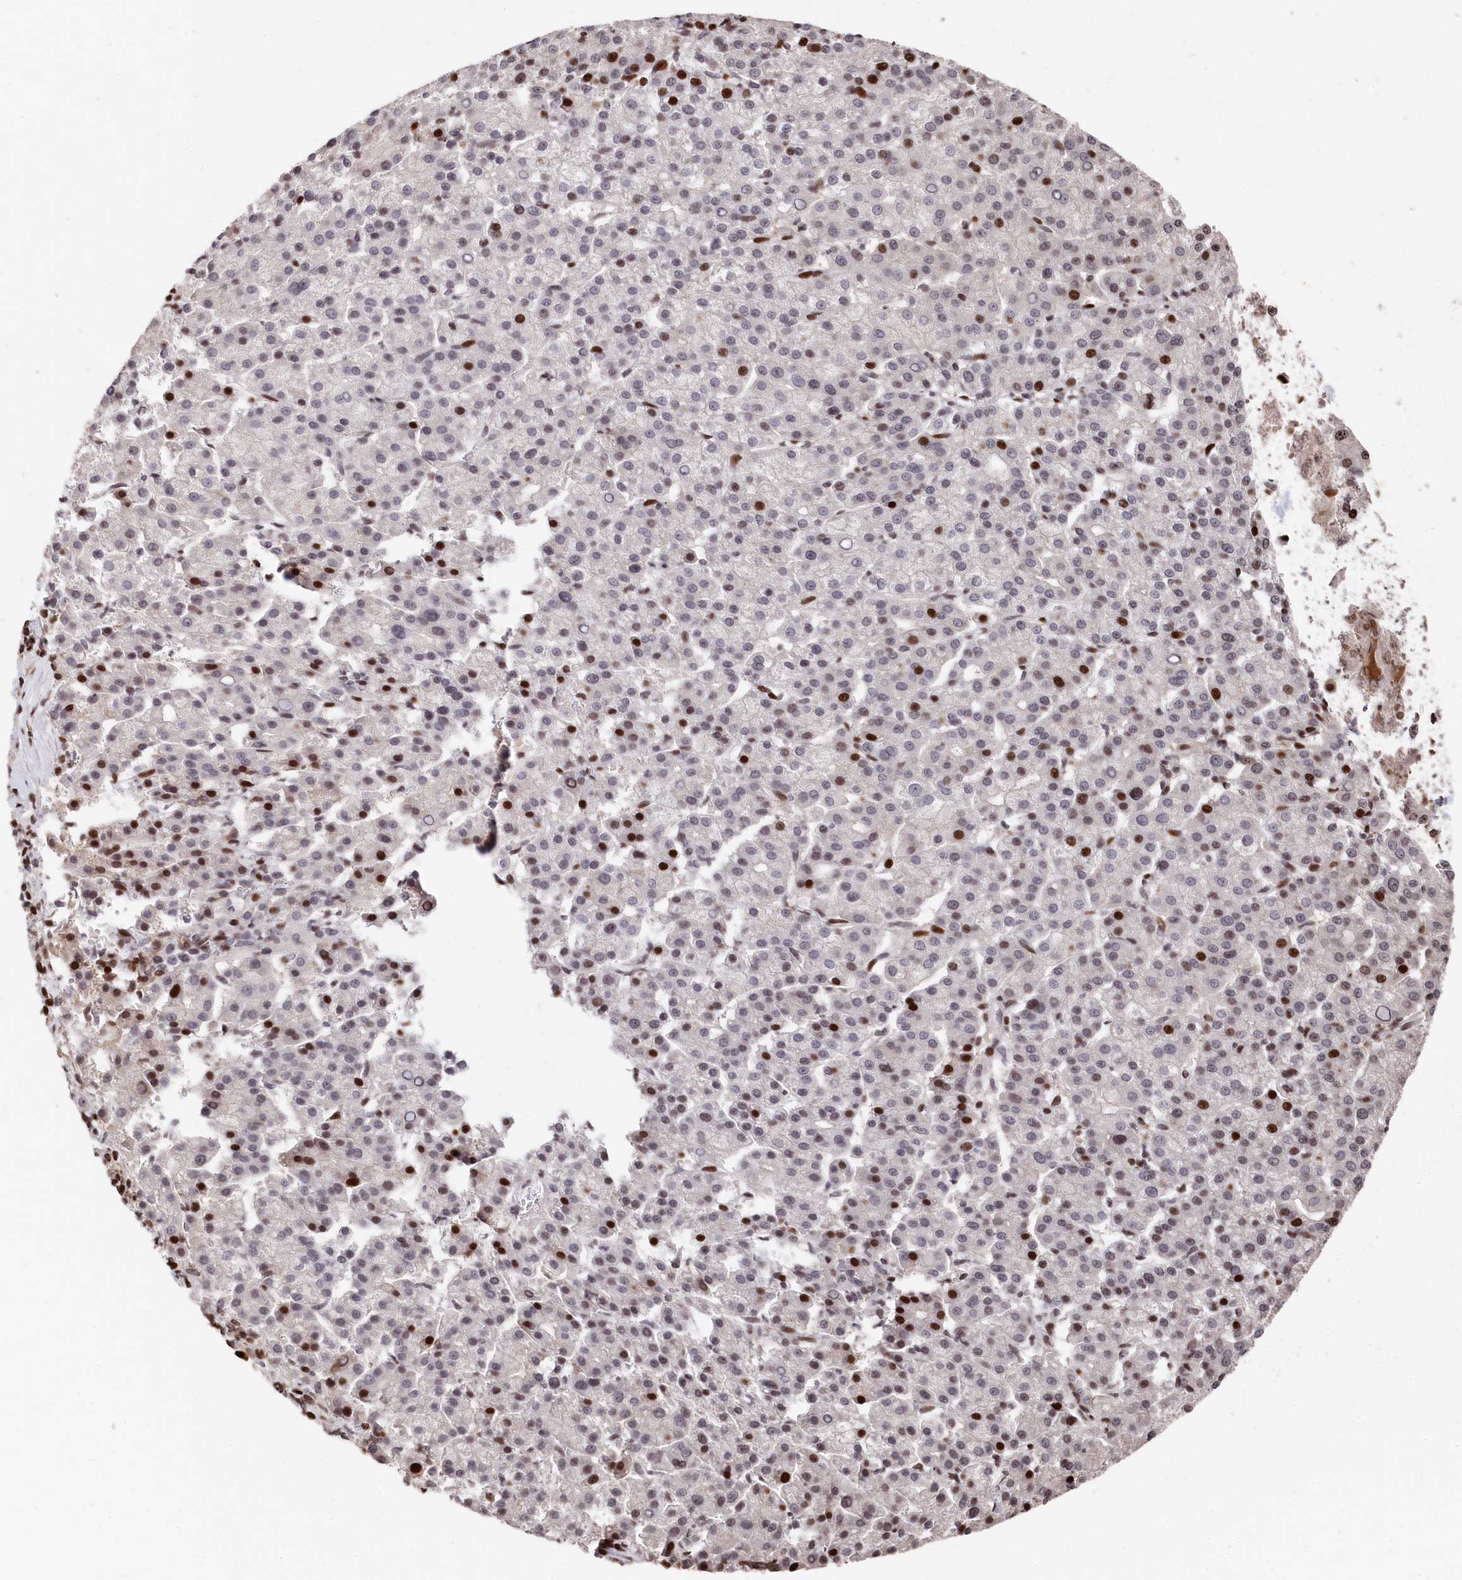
{"staining": {"intensity": "strong", "quantity": "<25%", "location": "nuclear"}, "tissue": "liver cancer", "cell_type": "Tumor cells", "image_type": "cancer", "snomed": [{"axis": "morphology", "description": "Carcinoma, Hepatocellular, NOS"}, {"axis": "topography", "description": "Liver"}], "caption": "Protein positivity by immunohistochemistry demonstrates strong nuclear expression in about <25% of tumor cells in hepatocellular carcinoma (liver).", "gene": "MCF2L2", "patient": {"sex": "female", "age": 58}}